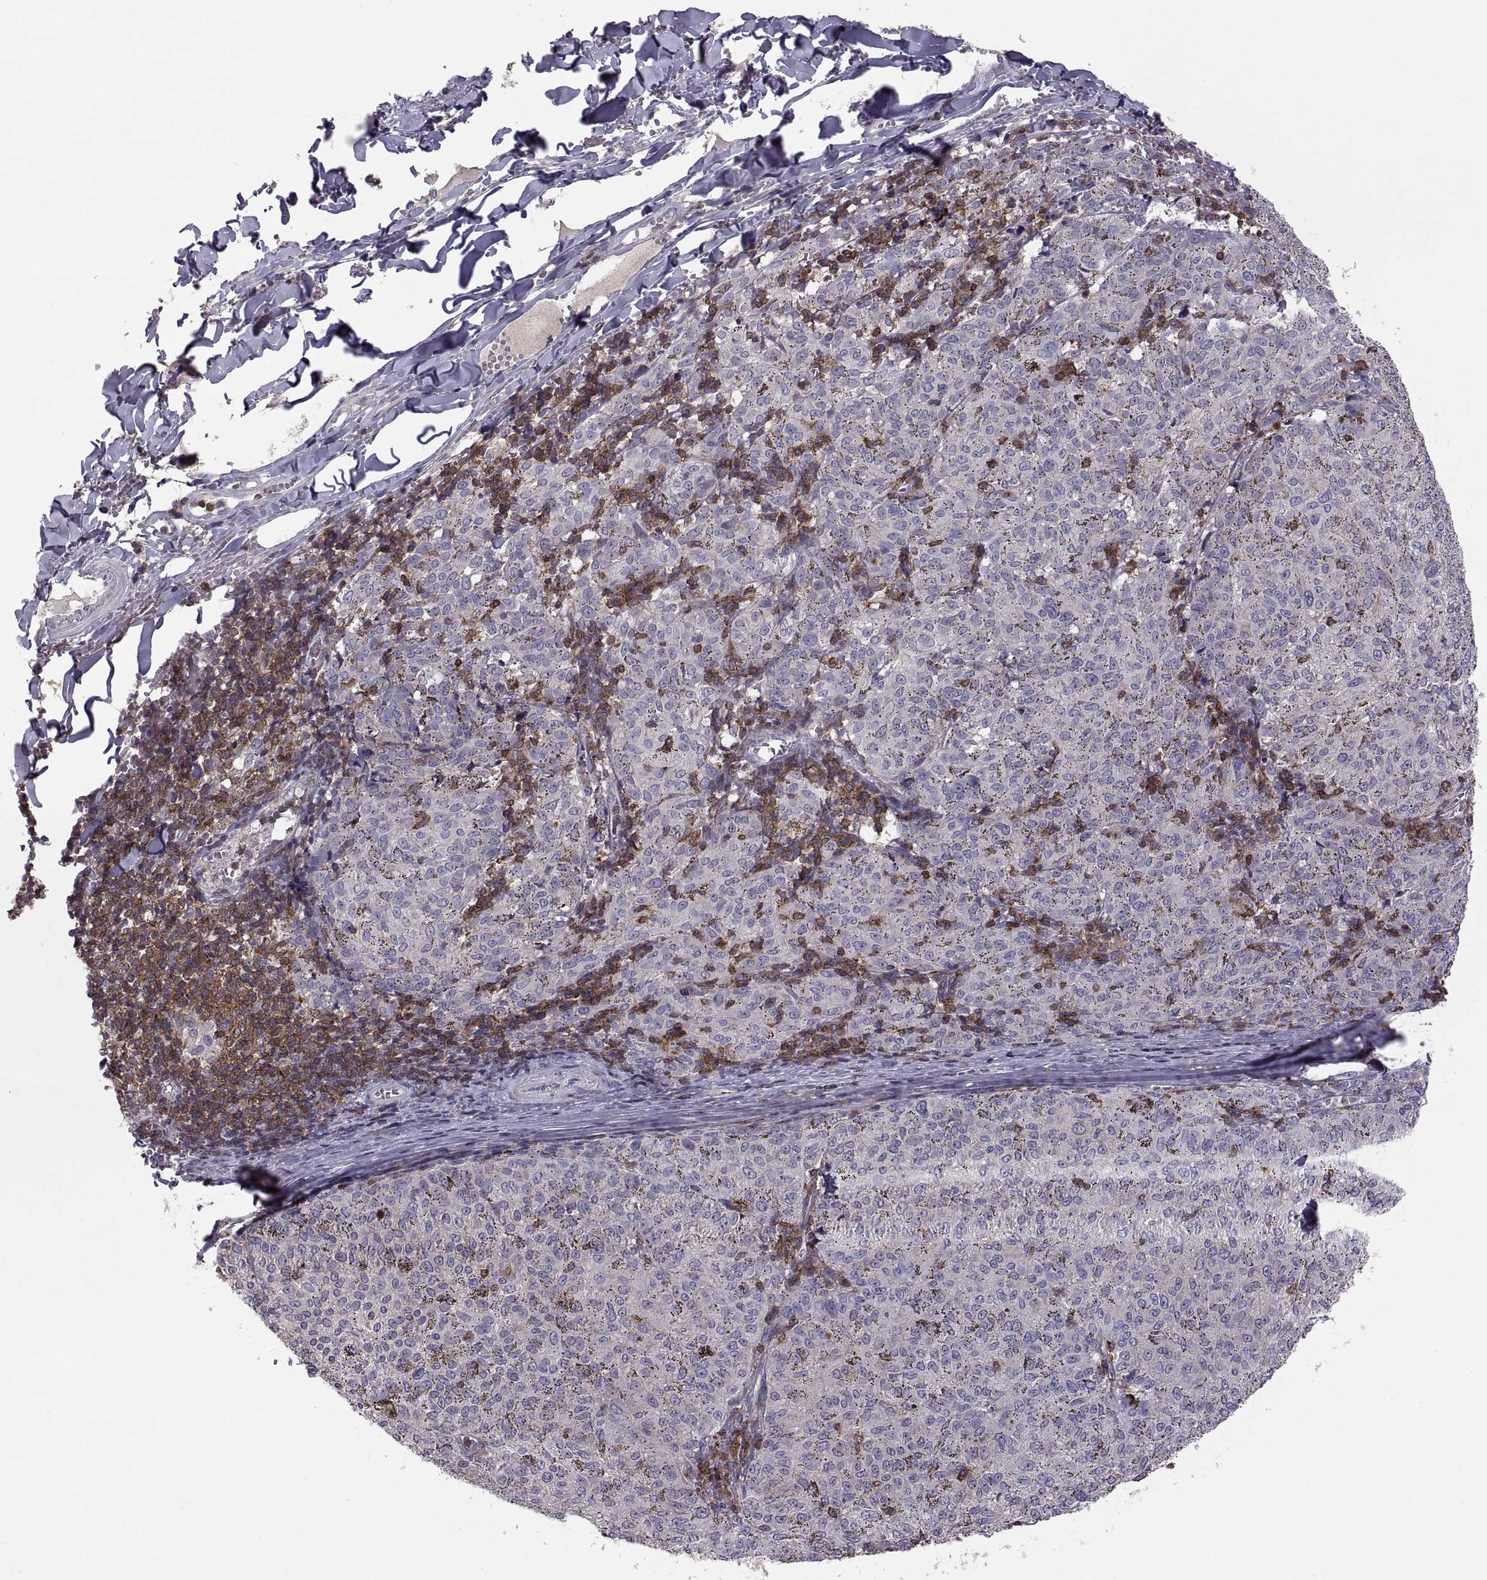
{"staining": {"intensity": "negative", "quantity": "none", "location": "none"}, "tissue": "melanoma", "cell_type": "Tumor cells", "image_type": "cancer", "snomed": [{"axis": "morphology", "description": "Malignant melanoma, NOS"}, {"axis": "topography", "description": "Skin"}], "caption": "Protein analysis of melanoma demonstrates no significant staining in tumor cells.", "gene": "EZR", "patient": {"sex": "female", "age": 72}}